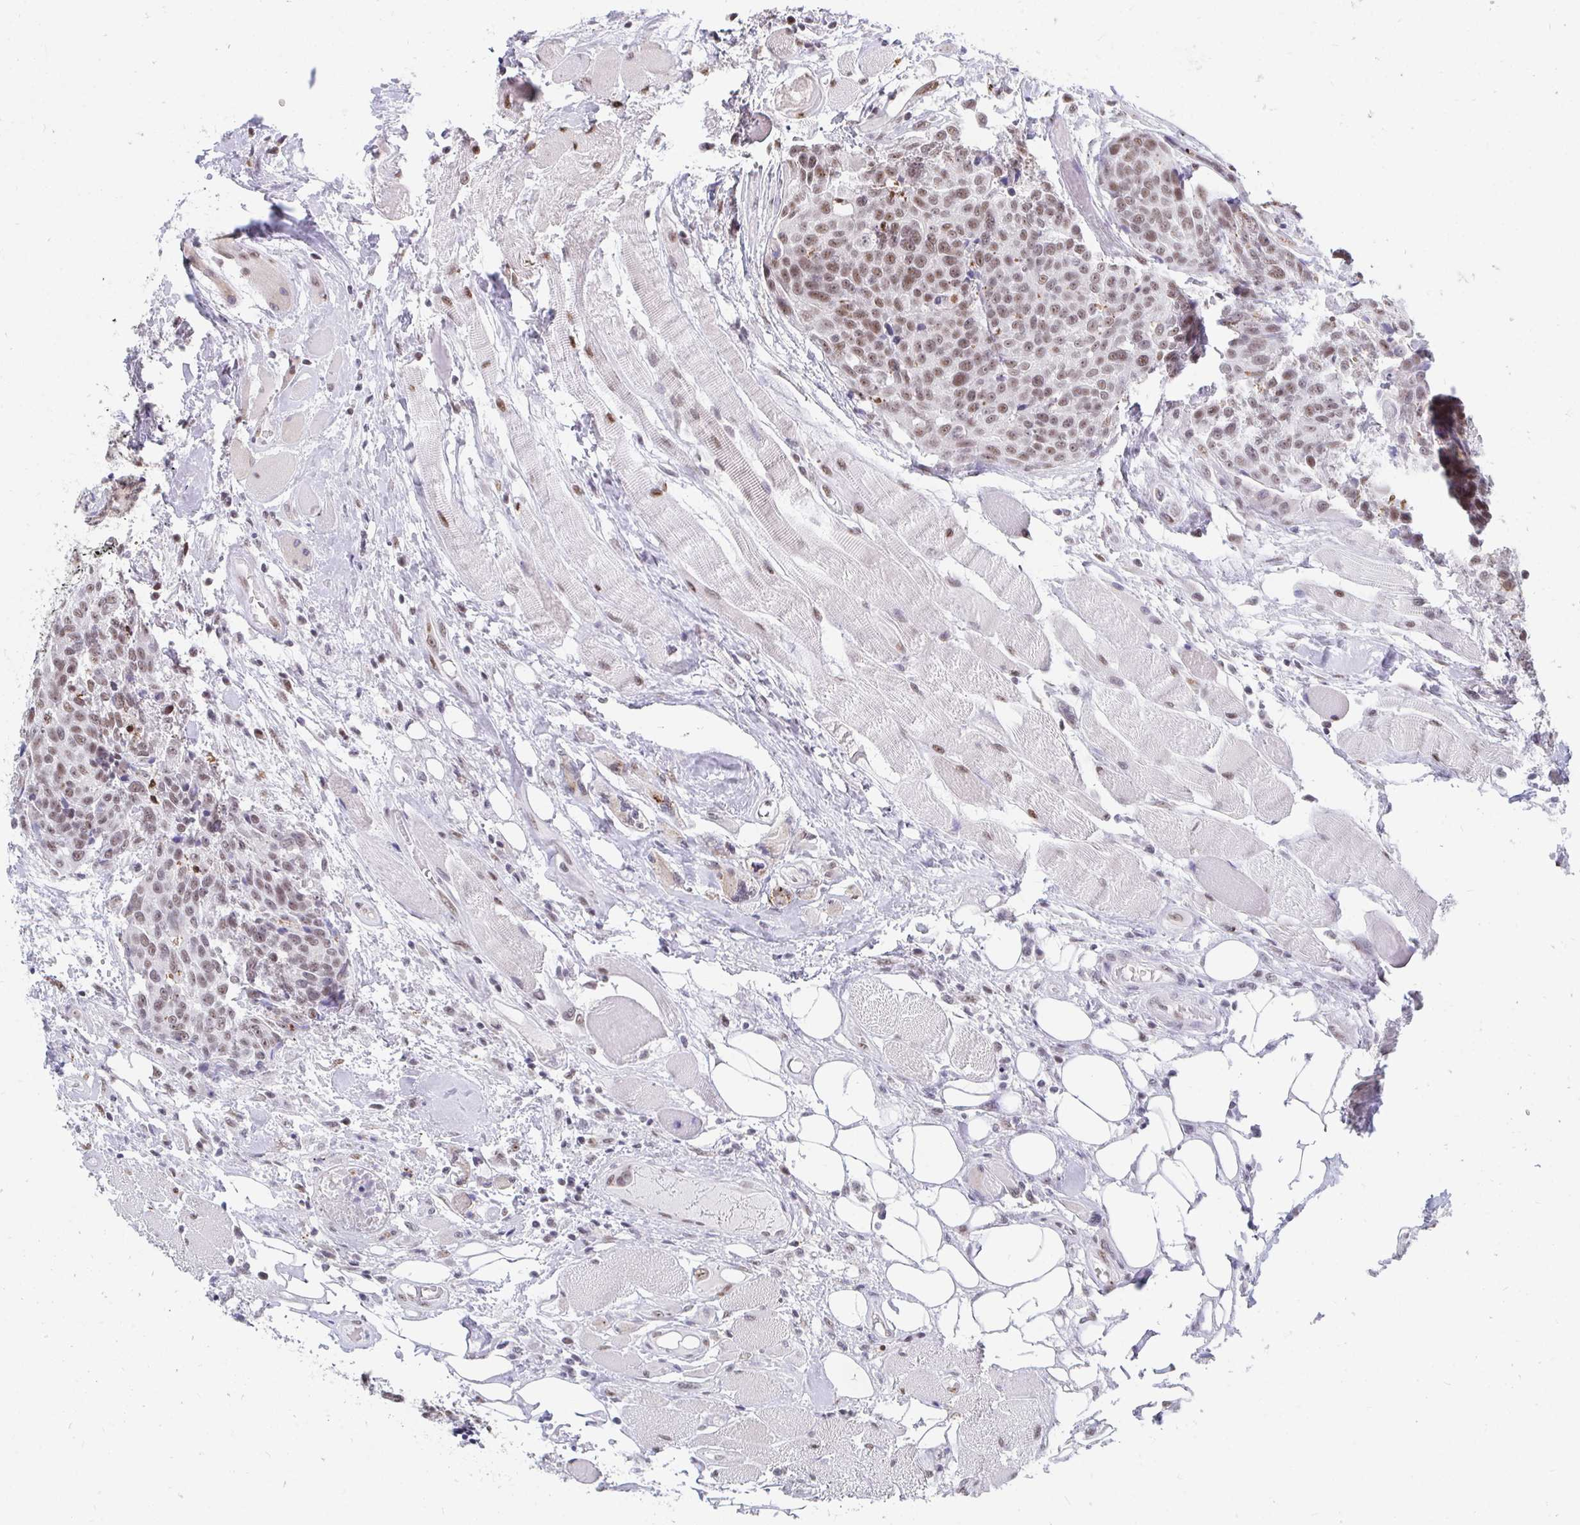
{"staining": {"intensity": "moderate", "quantity": "25%-75%", "location": "nuclear"}, "tissue": "head and neck cancer", "cell_type": "Tumor cells", "image_type": "cancer", "snomed": [{"axis": "morphology", "description": "Squamous cell carcinoma, NOS"}, {"axis": "topography", "description": "Oral tissue"}, {"axis": "topography", "description": "Head-Neck"}], "caption": "Protein analysis of head and neck cancer (squamous cell carcinoma) tissue reveals moderate nuclear staining in approximately 25%-75% of tumor cells. (DAB IHC with brightfield microscopy, high magnification).", "gene": "TRIP12", "patient": {"sex": "male", "age": 64}}